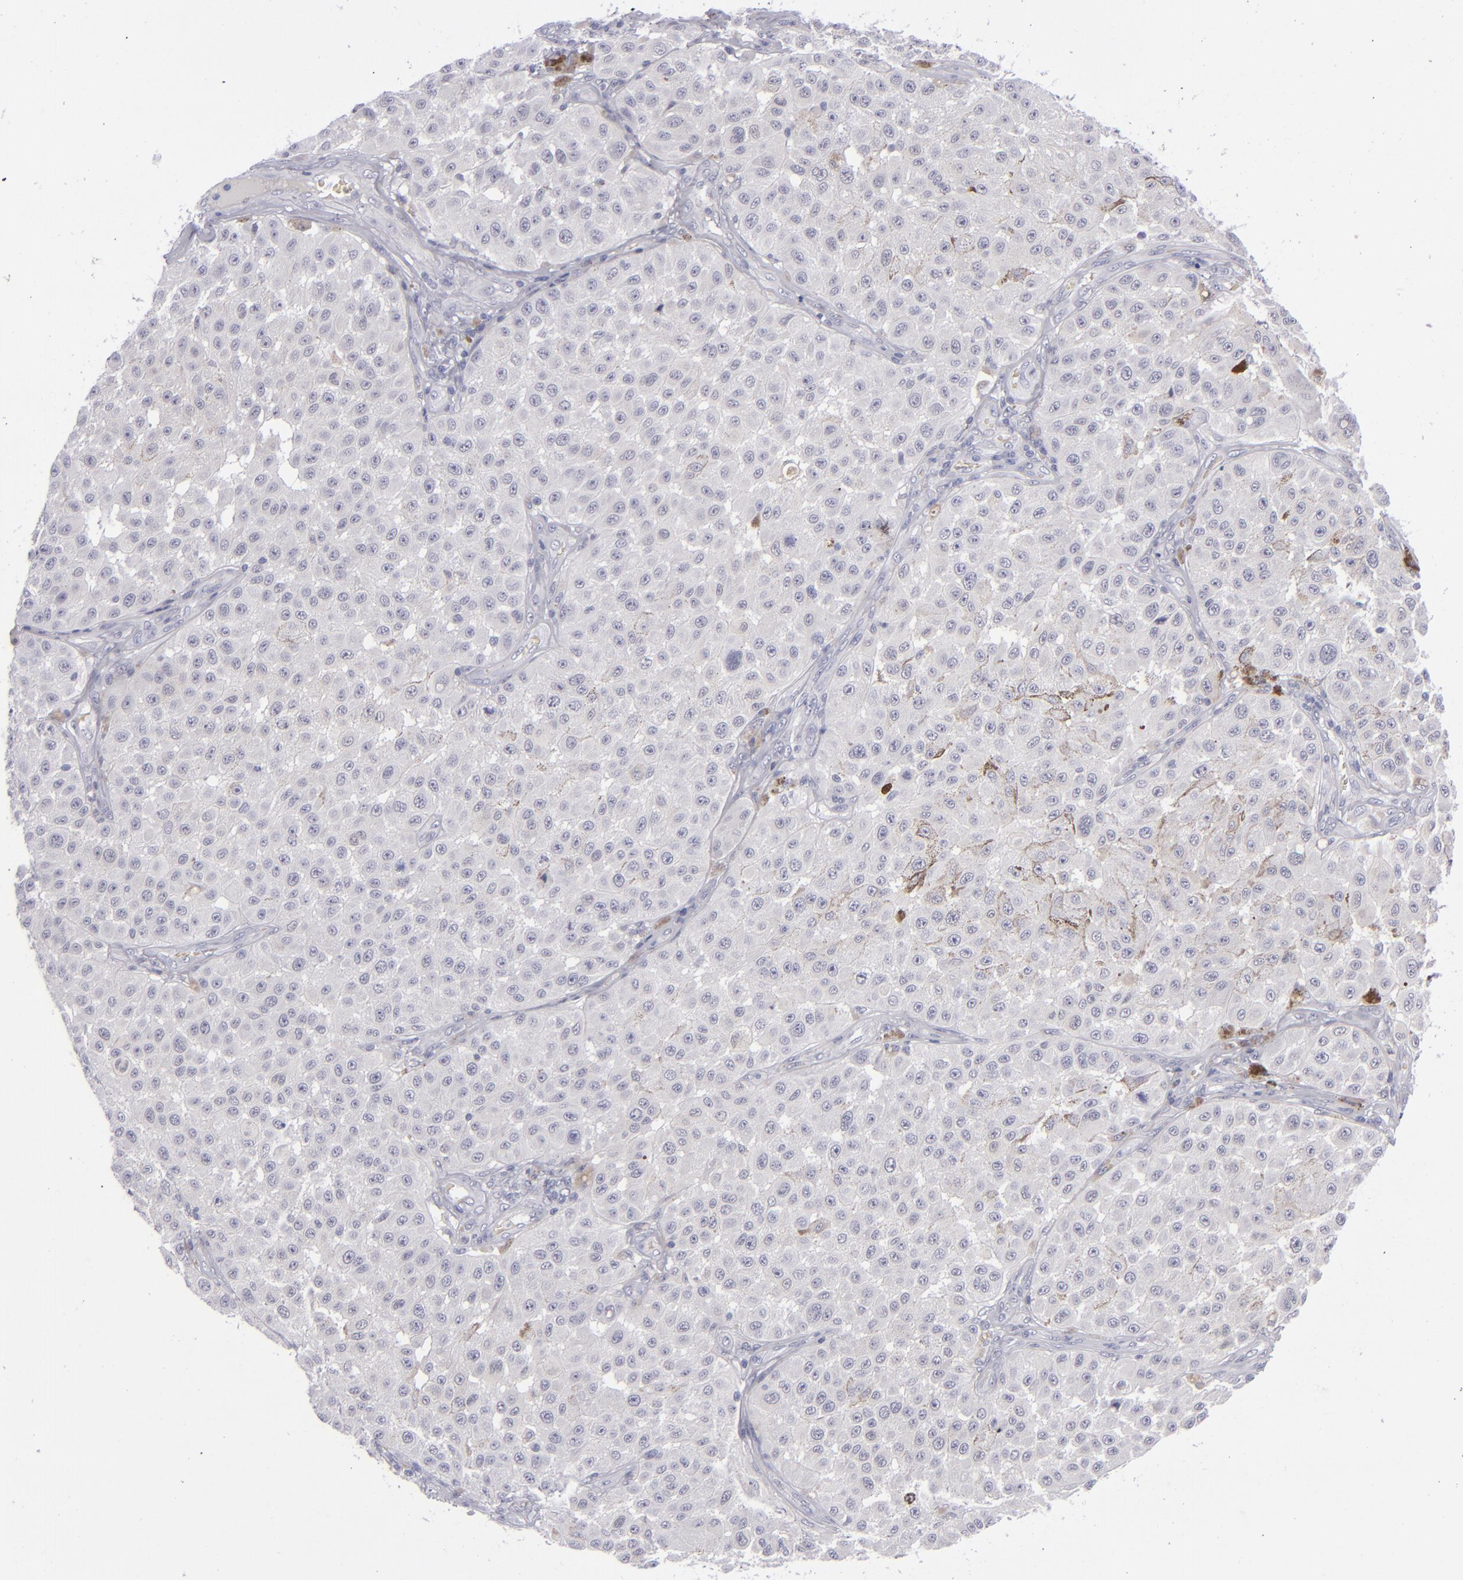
{"staining": {"intensity": "negative", "quantity": "none", "location": "none"}, "tissue": "melanoma", "cell_type": "Tumor cells", "image_type": "cancer", "snomed": [{"axis": "morphology", "description": "Malignant melanoma, NOS"}, {"axis": "topography", "description": "Skin"}], "caption": "Immunohistochemistry of malignant melanoma reveals no staining in tumor cells.", "gene": "ITGB4", "patient": {"sex": "female", "age": 64}}